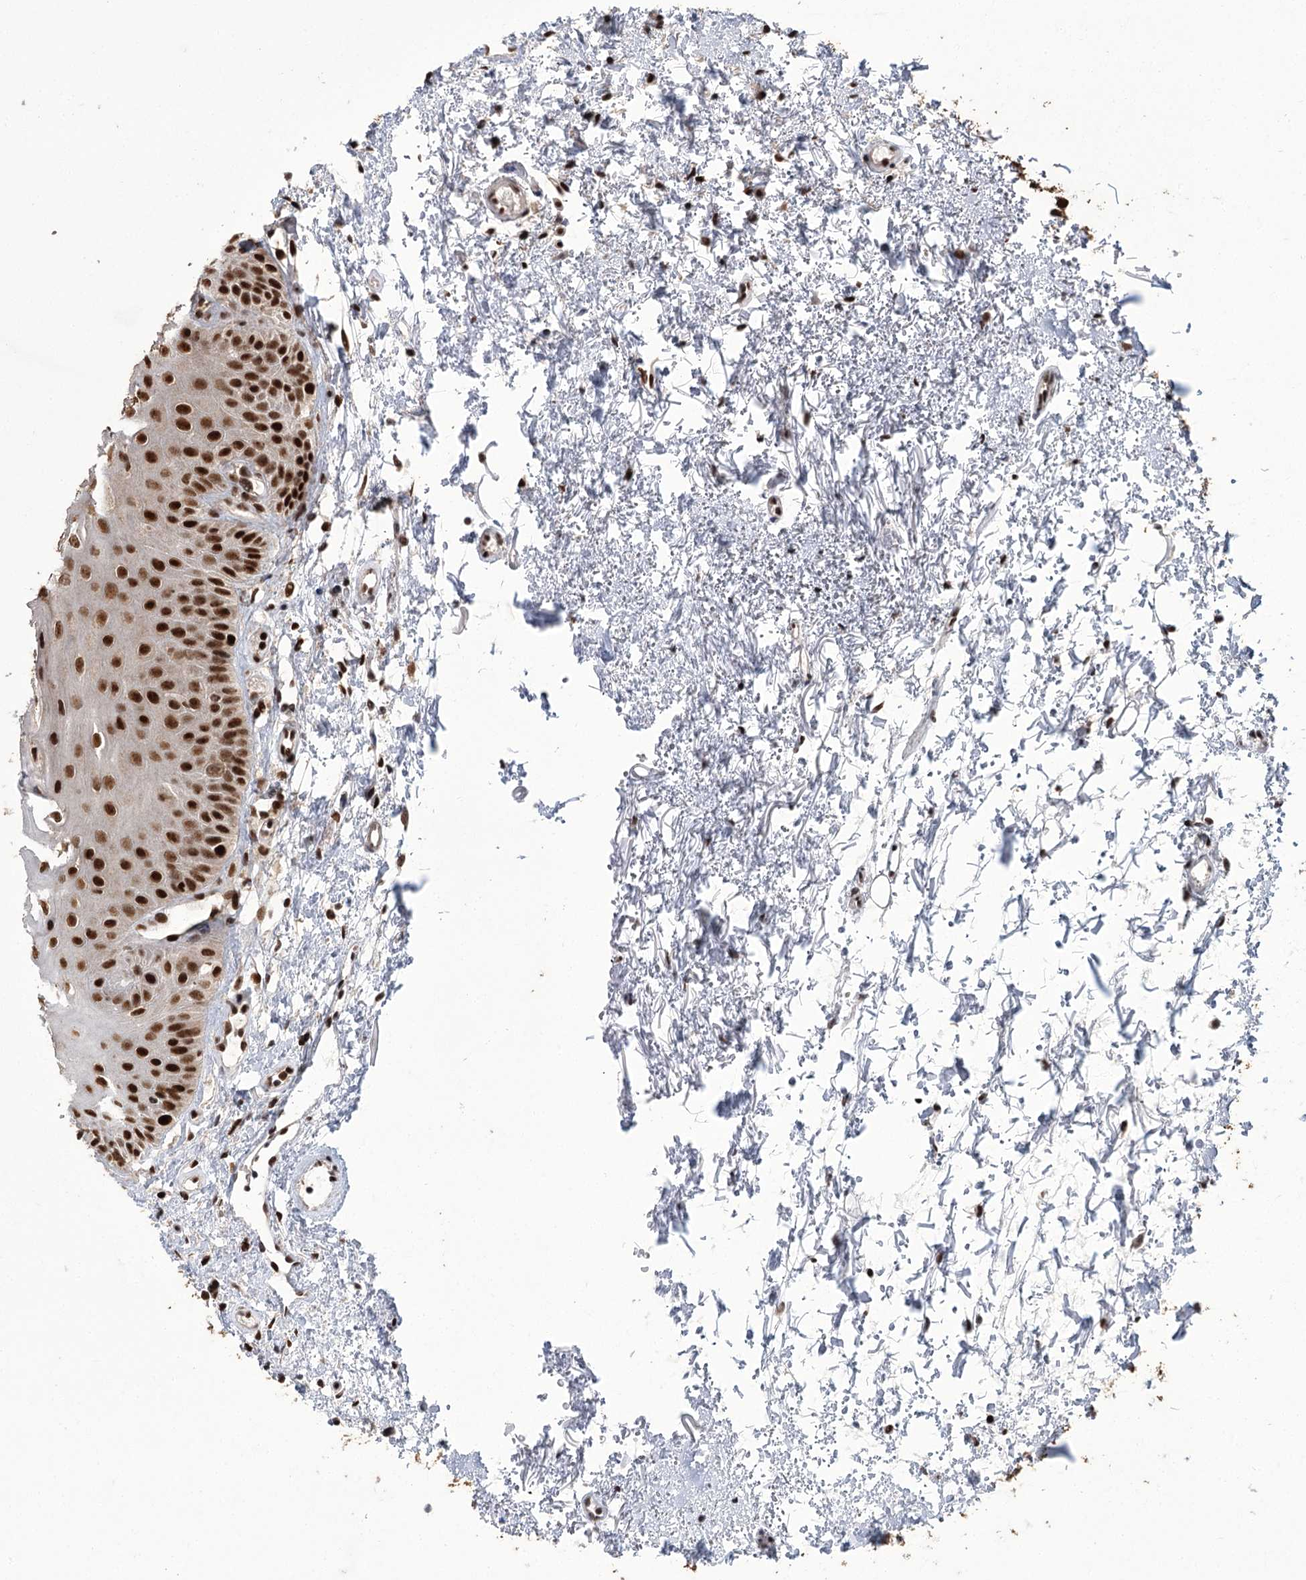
{"staining": {"intensity": "strong", "quantity": ">75%", "location": "nuclear"}, "tissue": "oral mucosa", "cell_type": "Squamous epithelial cells", "image_type": "normal", "snomed": [{"axis": "morphology", "description": "Normal tissue, NOS"}, {"axis": "topography", "description": "Oral tissue"}], "caption": "A histopathology image of human oral mucosa stained for a protein displays strong nuclear brown staining in squamous epithelial cells. Using DAB (brown) and hematoxylin (blue) stains, captured at high magnification using brightfield microscopy.", "gene": "ERCC3", "patient": {"sex": "male", "age": 66}}